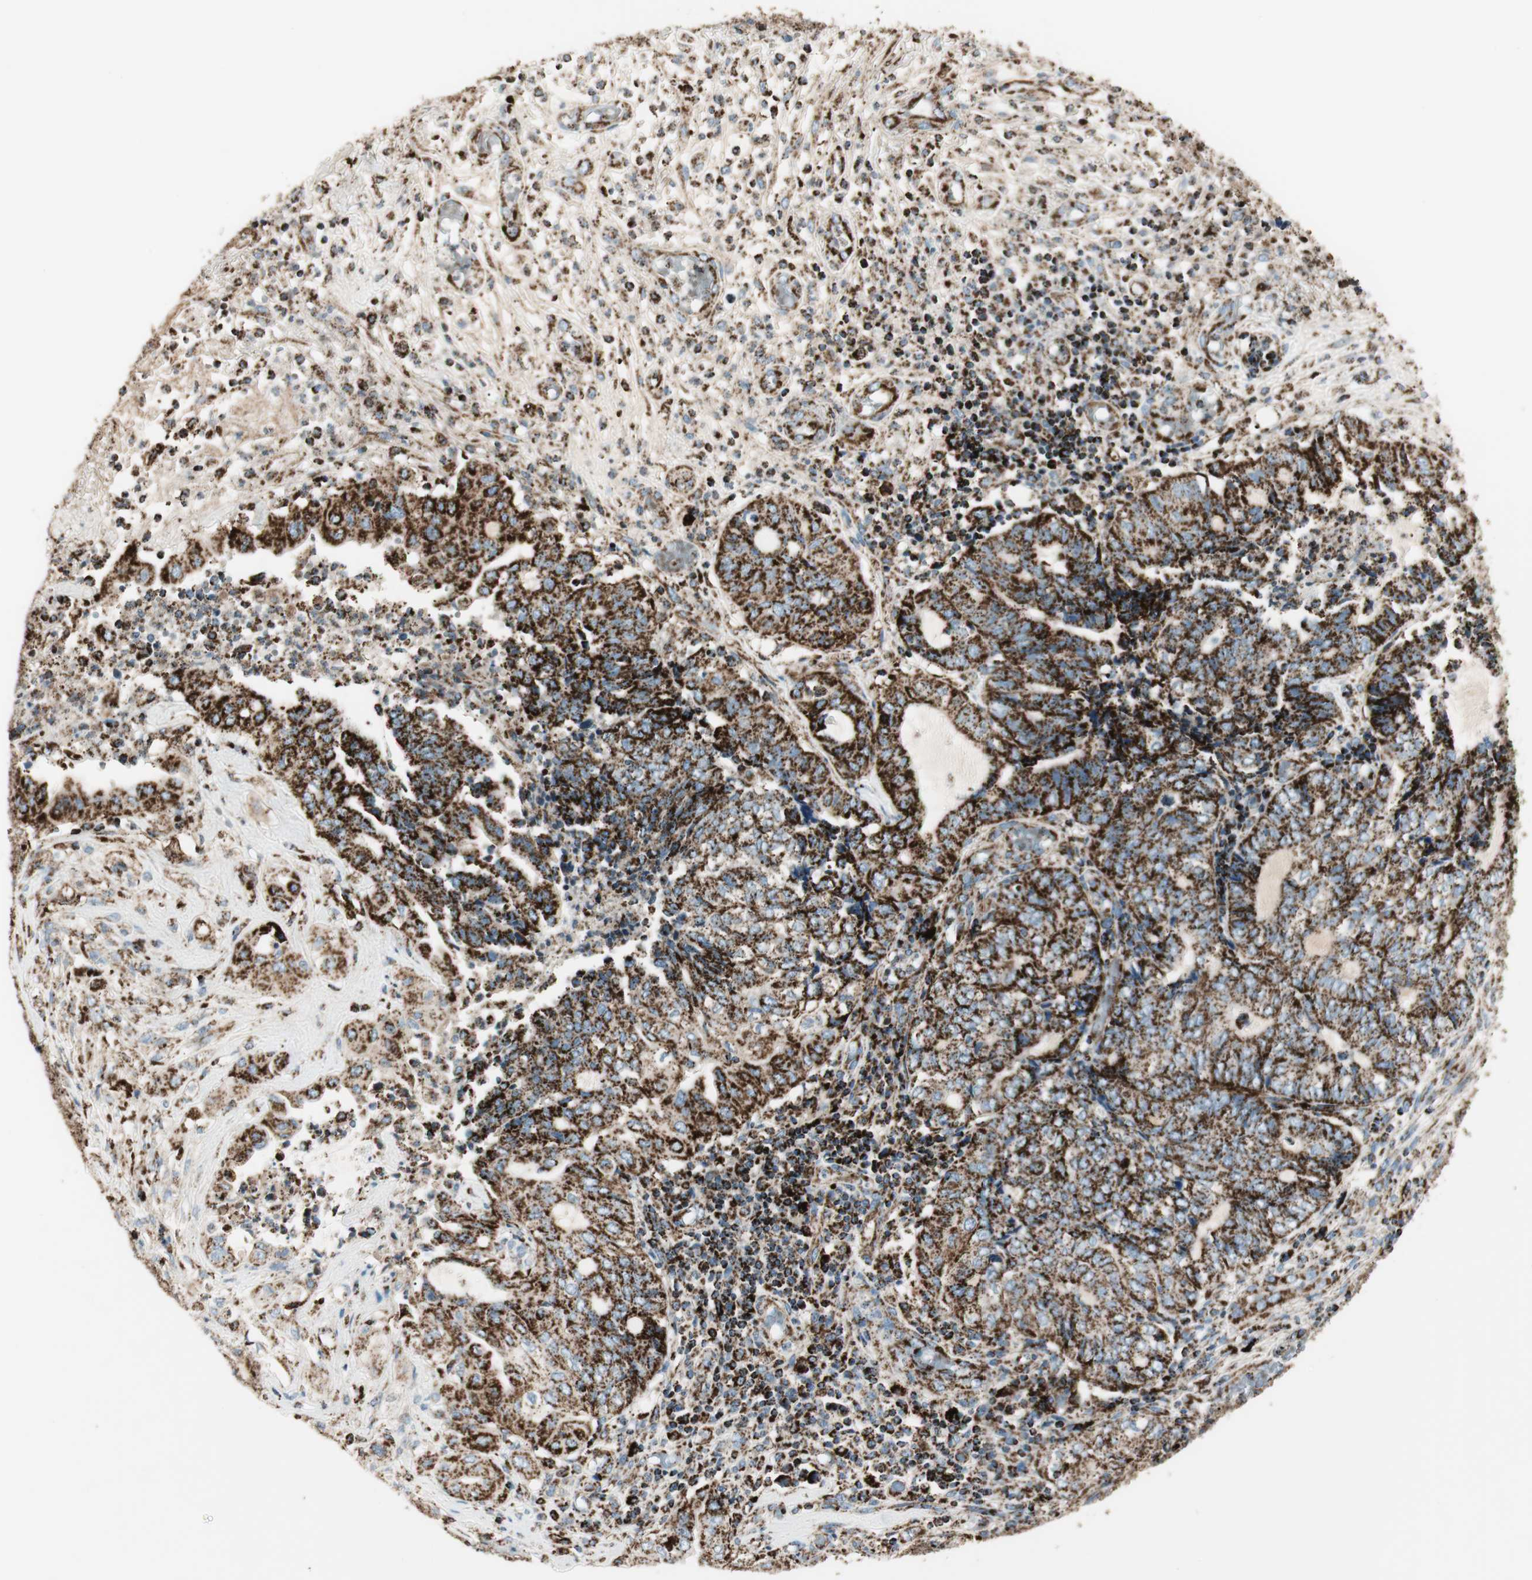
{"staining": {"intensity": "strong", "quantity": ">75%", "location": "cytoplasmic/membranous"}, "tissue": "endometrial cancer", "cell_type": "Tumor cells", "image_type": "cancer", "snomed": [{"axis": "morphology", "description": "Adenocarcinoma, NOS"}, {"axis": "topography", "description": "Uterus"}, {"axis": "topography", "description": "Endometrium"}], "caption": "The histopathology image reveals a brown stain indicating the presence of a protein in the cytoplasmic/membranous of tumor cells in endometrial adenocarcinoma.", "gene": "ME2", "patient": {"sex": "female", "age": 70}}